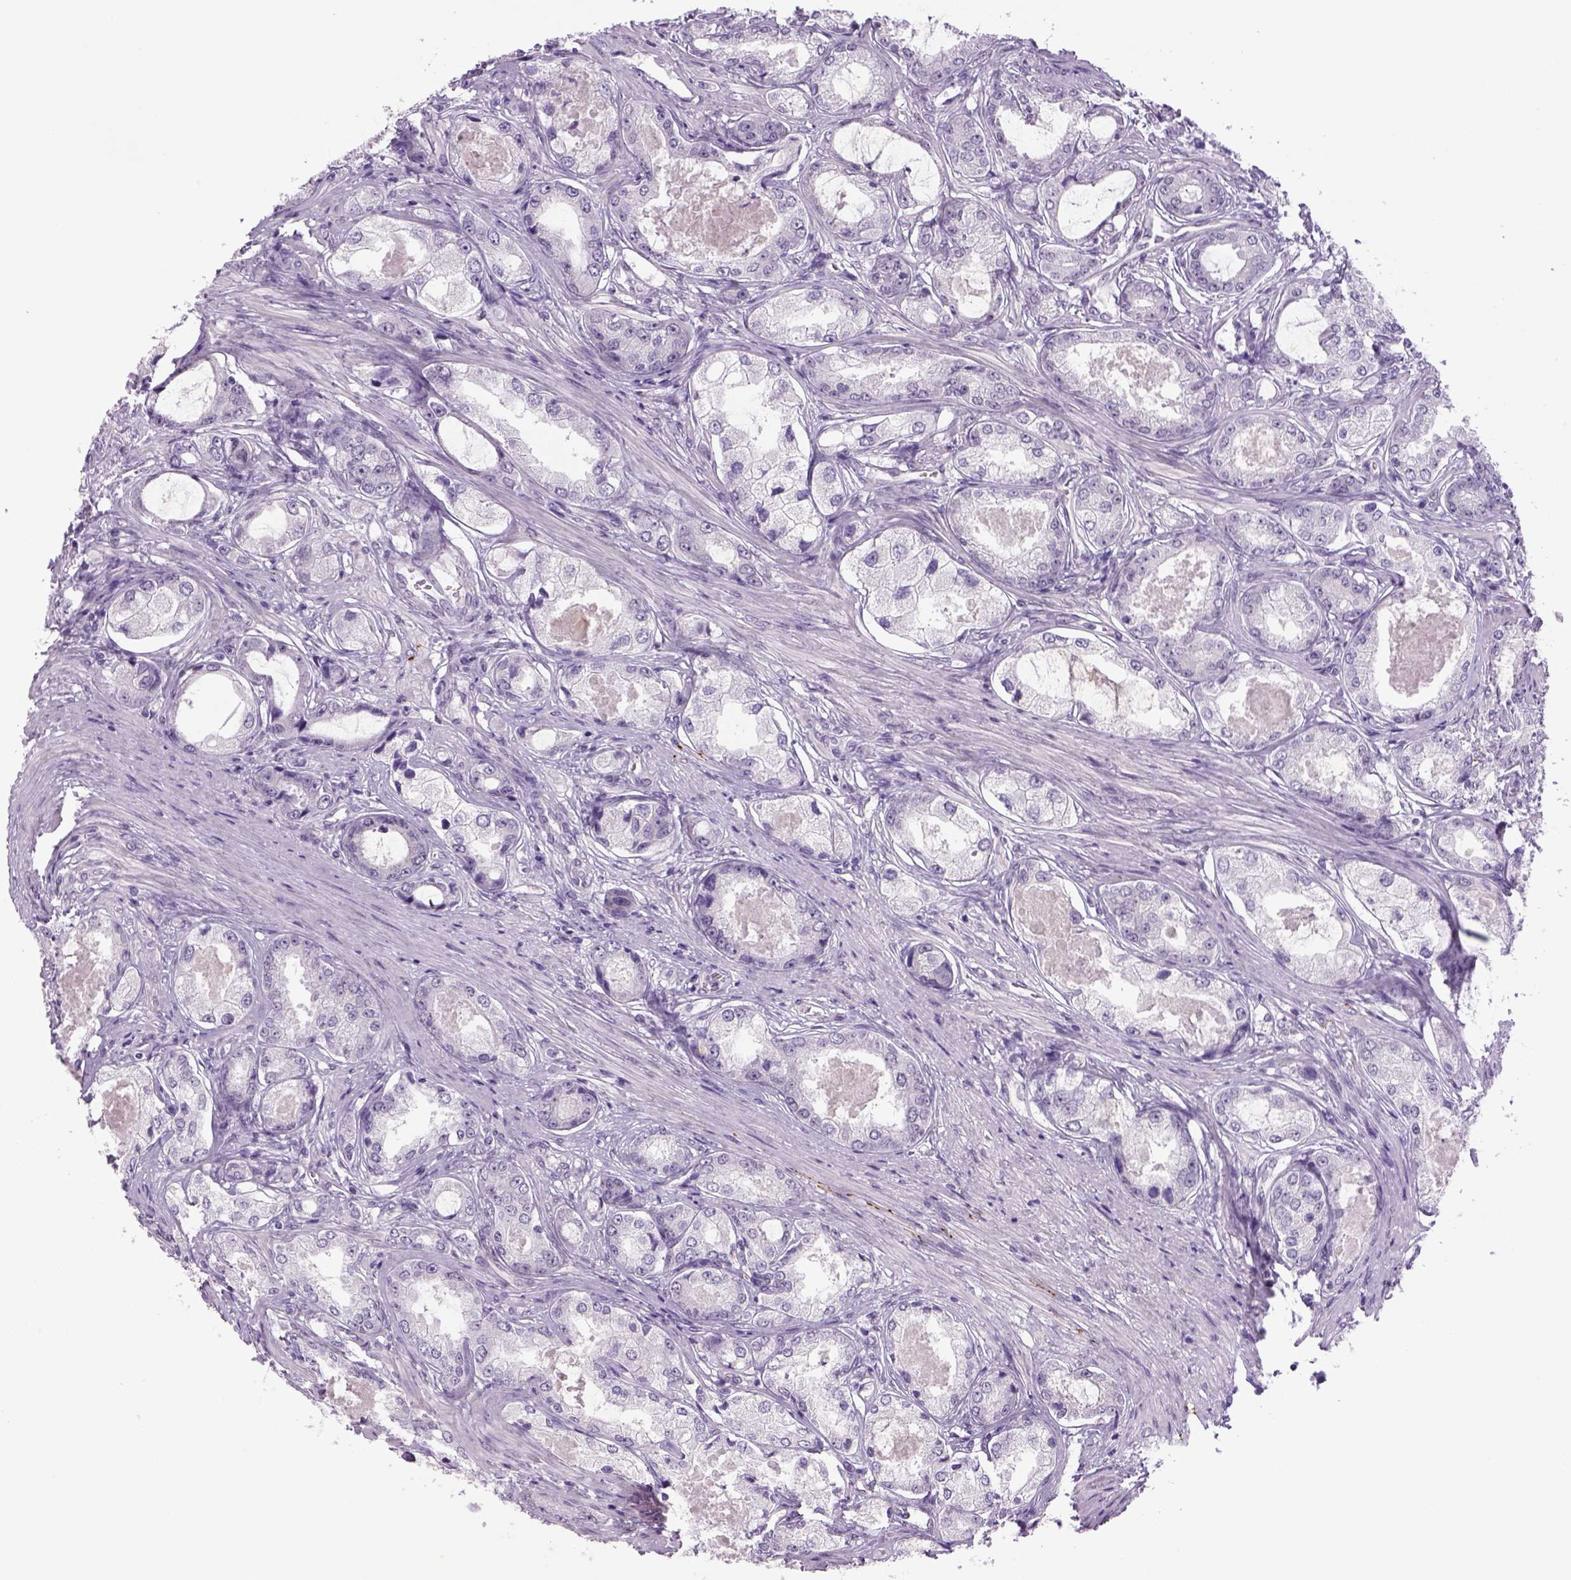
{"staining": {"intensity": "negative", "quantity": "none", "location": "none"}, "tissue": "prostate cancer", "cell_type": "Tumor cells", "image_type": "cancer", "snomed": [{"axis": "morphology", "description": "Adenocarcinoma, Low grade"}, {"axis": "topography", "description": "Prostate"}], "caption": "Immunohistochemistry (IHC) photomicrograph of neoplastic tissue: human prostate cancer stained with DAB shows no significant protein expression in tumor cells.", "gene": "DBH", "patient": {"sex": "male", "age": 68}}